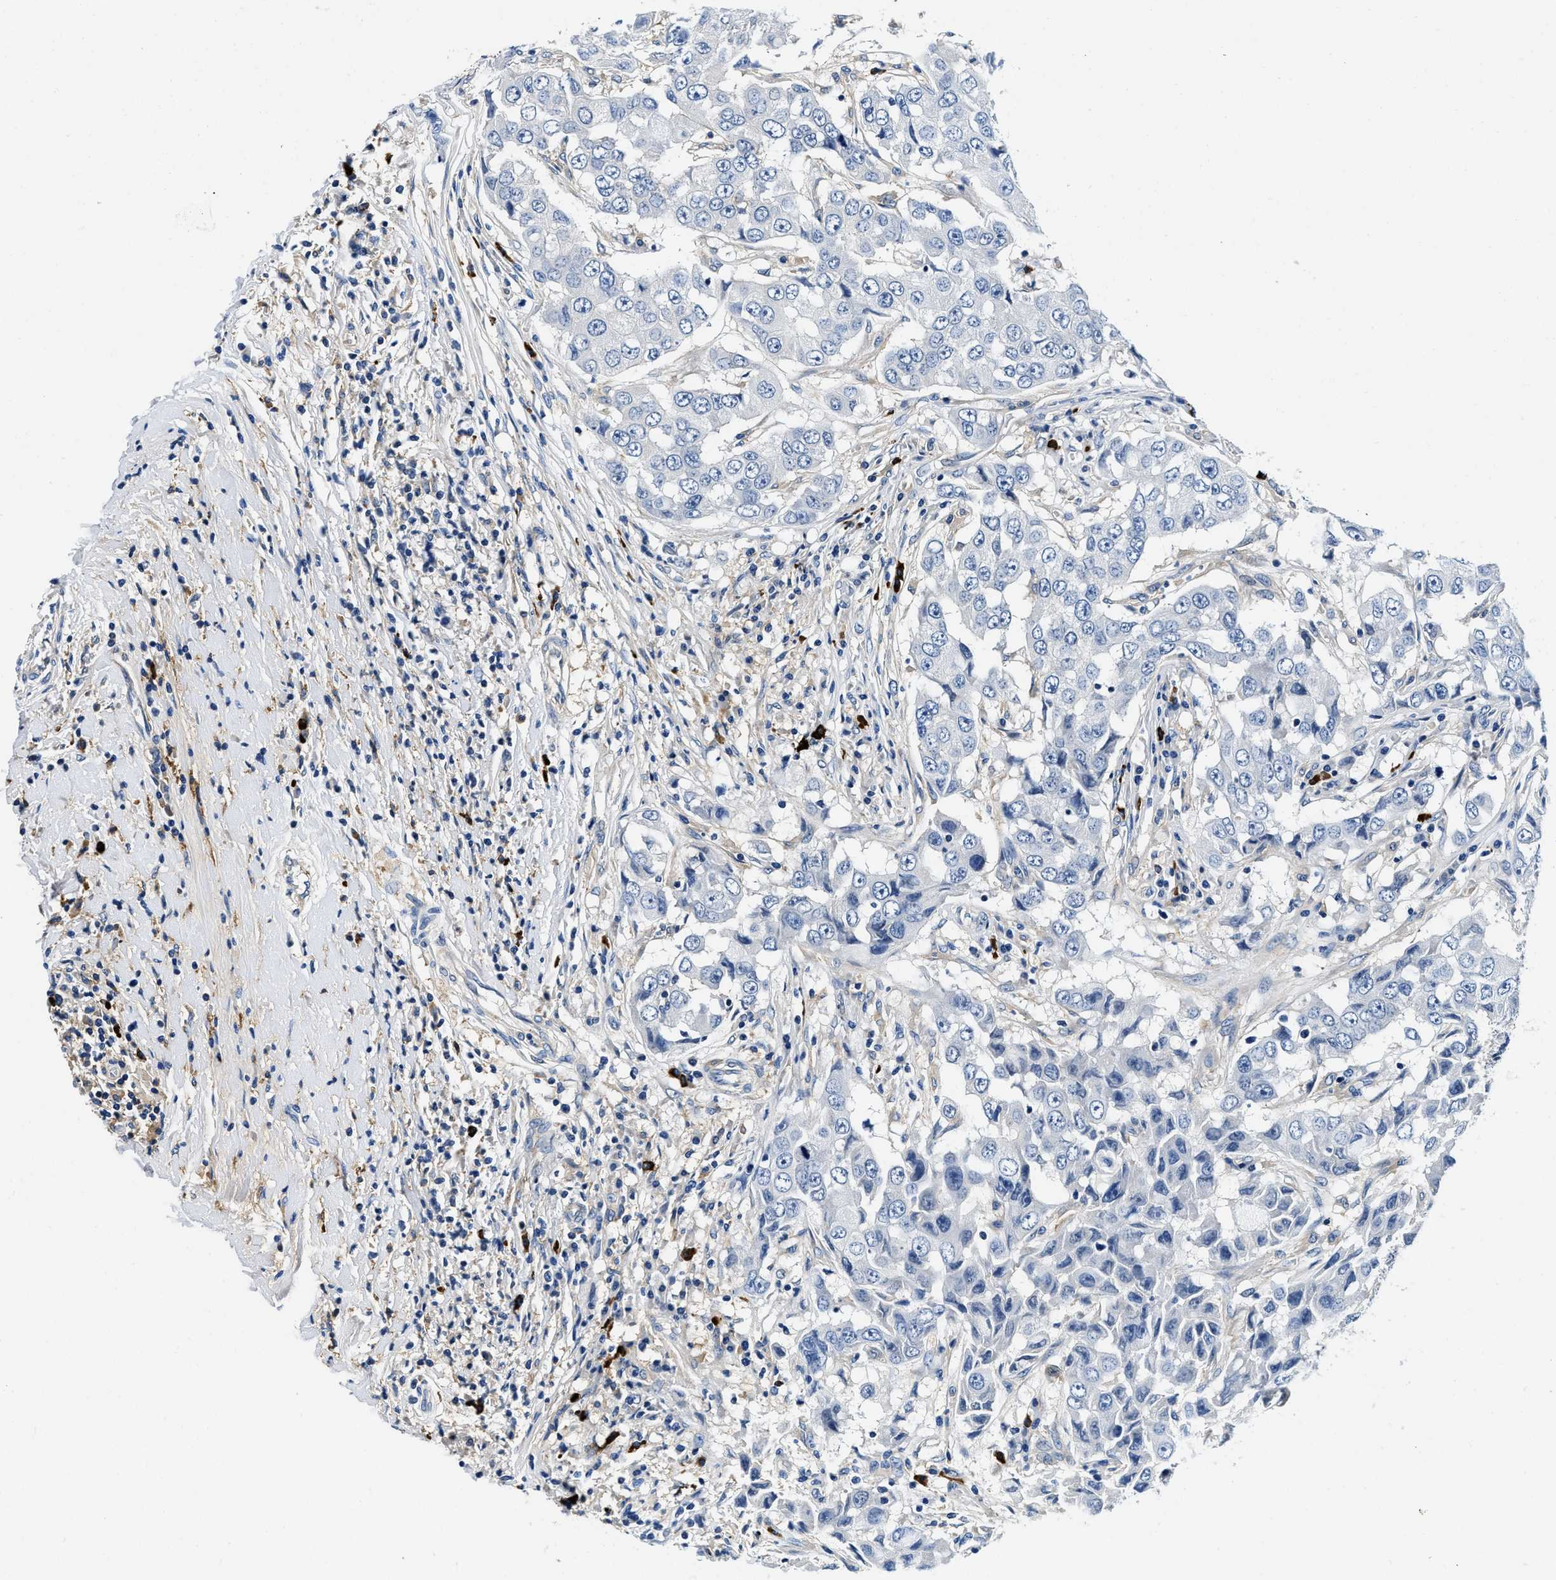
{"staining": {"intensity": "negative", "quantity": "none", "location": "none"}, "tissue": "breast cancer", "cell_type": "Tumor cells", "image_type": "cancer", "snomed": [{"axis": "morphology", "description": "Duct carcinoma"}, {"axis": "topography", "description": "Breast"}], "caption": "Micrograph shows no significant protein positivity in tumor cells of intraductal carcinoma (breast). The staining is performed using DAB (3,3'-diaminobenzidine) brown chromogen with nuclei counter-stained in using hematoxylin.", "gene": "ZFAND3", "patient": {"sex": "female", "age": 27}}